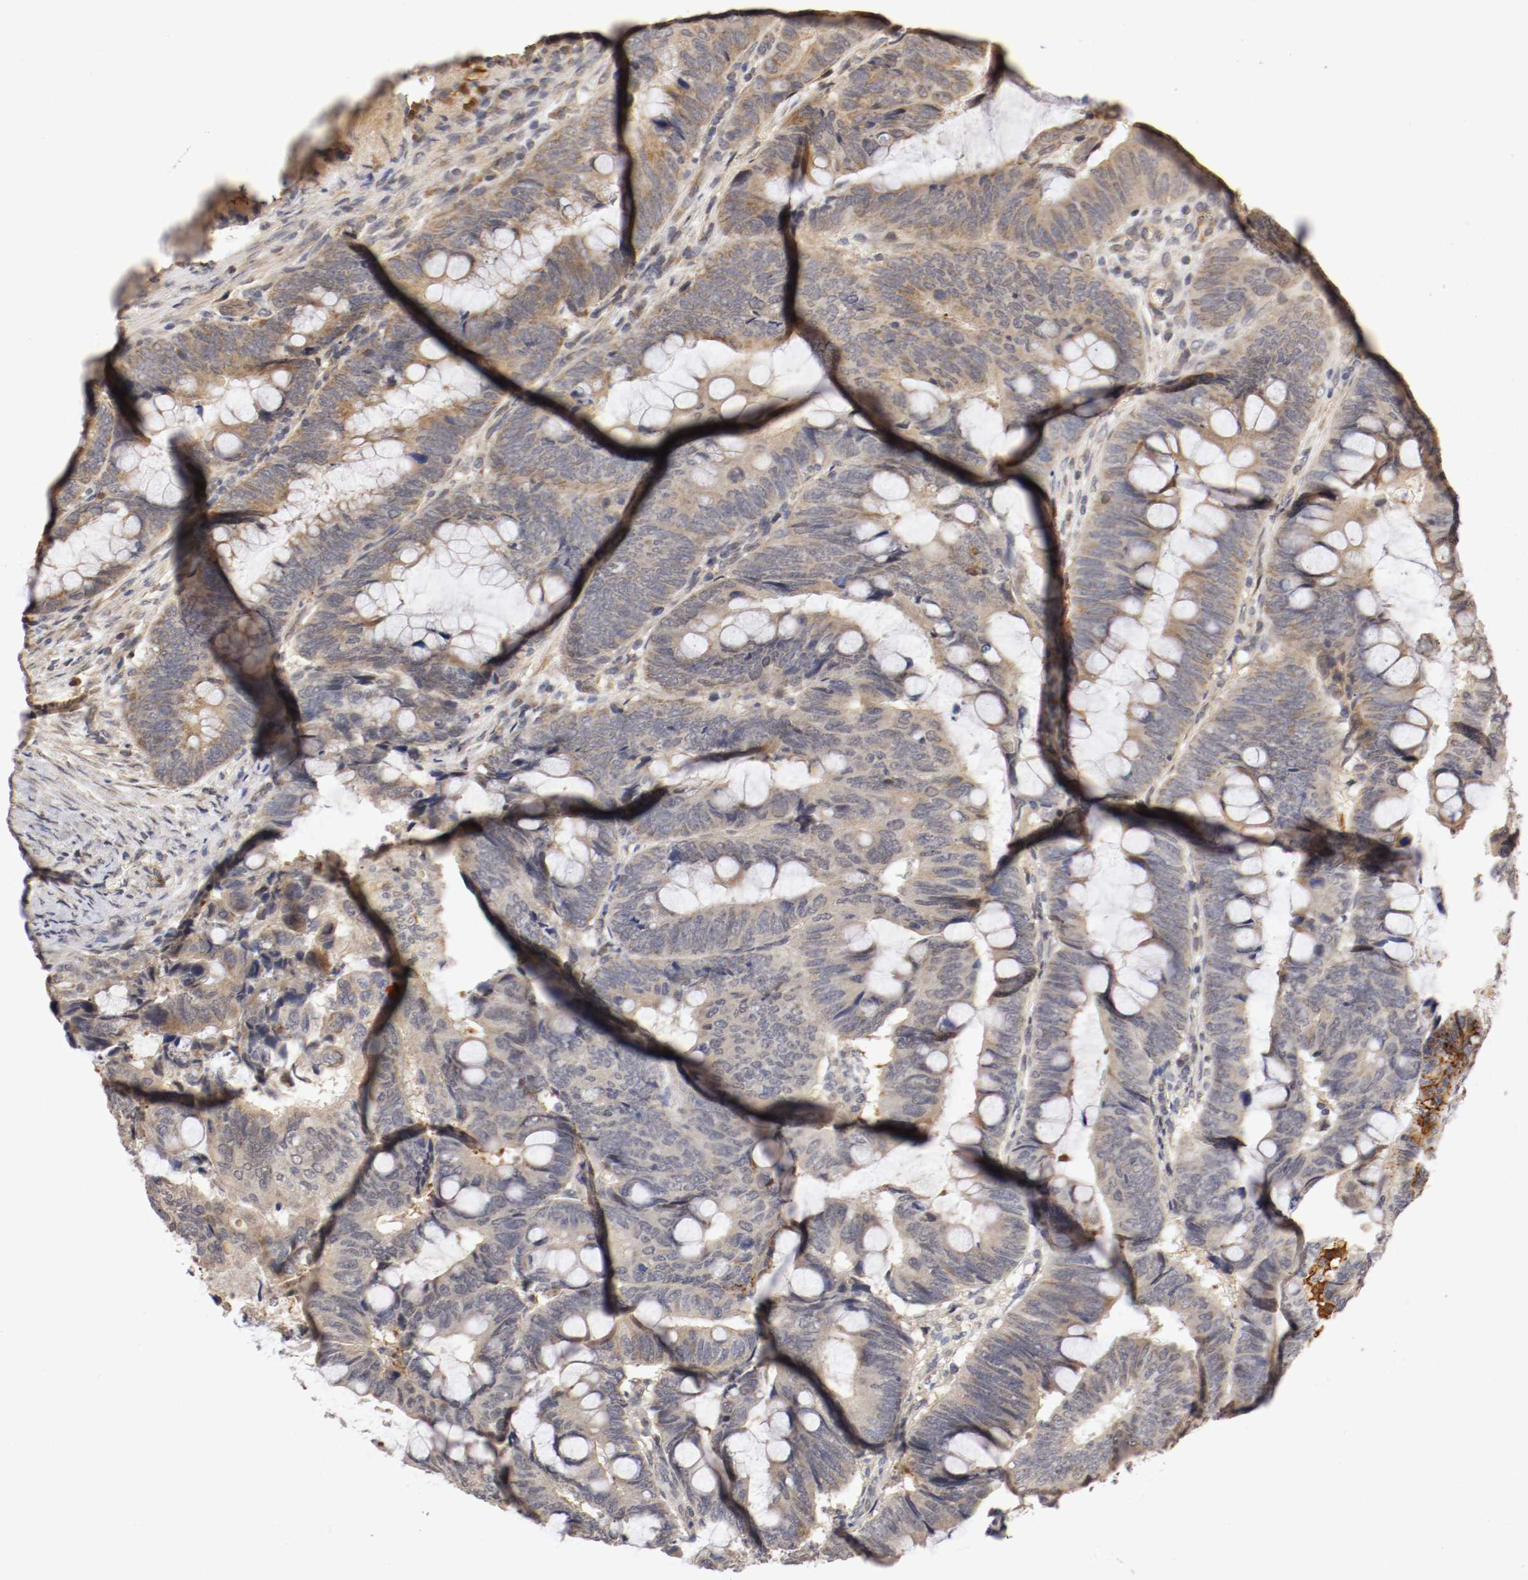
{"staining": {"intensity": "weak", "quantity": ">75%", "location": "cytoplasmic/membranous"}, "tissue": "colorectal cancer", "cell_type": "Tumor cells", "image_type": "cancer", "snomed": [{"axis": "morphology", "description": "Normal tissue, NOS"}, {"axis": "morphology", "description": "Adenocarcinoma, NOS"}, {"axis": "topography", "description": "Rectum"}, {"axis": "topography", "description": "Peripheral nerve tissue"}], "caption": "An immunohistochemistry histopathology image of tumor tissue is shown. Protein staining in brown labels weak cytoplasmic/membranous positivity in colorectal adenocarcinoma within tumor cells.", "gene": "TNFRSF1B", "patient": {"sex": "male", "age": 92}}